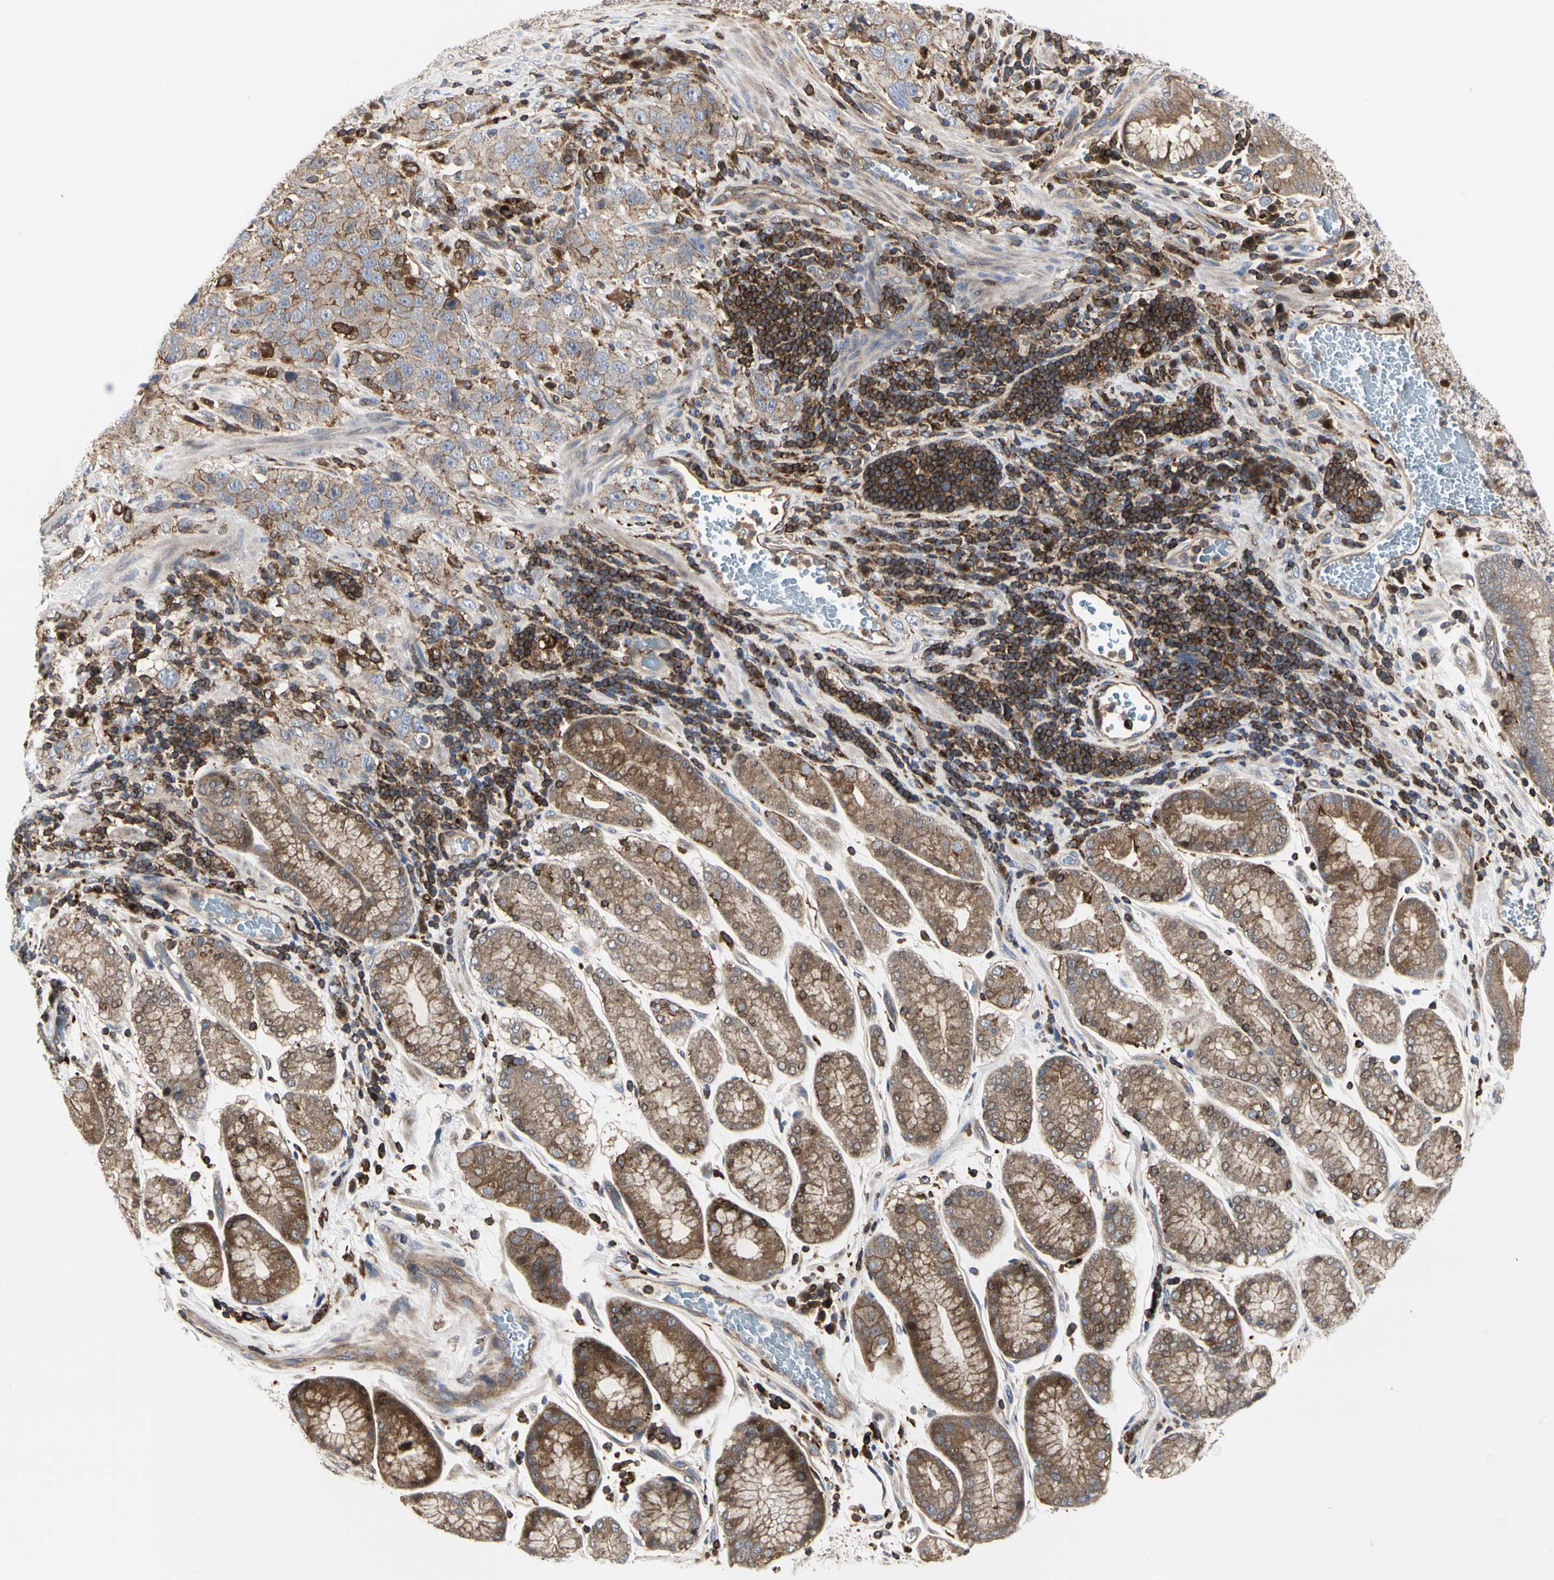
{"staining": {"intensity": "weak", "quantity": ">75%", "location": "cytoplasmic/membranous"}, "tissue": "stomach cancer", "cell_type": "Tumor cells", "image_type": "cancer", "snomed": [{"axis": "morphology", "description": "Normal tissue, NOS"}, {"axis": "morphology", "description": "Adenocarcinoma, NOS"}, {"axis": "topography", "description": "Stomach"}], "caption": "DAB immunohistochemical staining of adenocarcinoma (stomach) displays weak cytoplasmic/membranous protein positivity in about >75% of tumor cells. The protein of interest is shown in brown color, while the nuclei are stained blue.", "gene": "NAPG", "patient": {"sex": "male", "age": 48}}